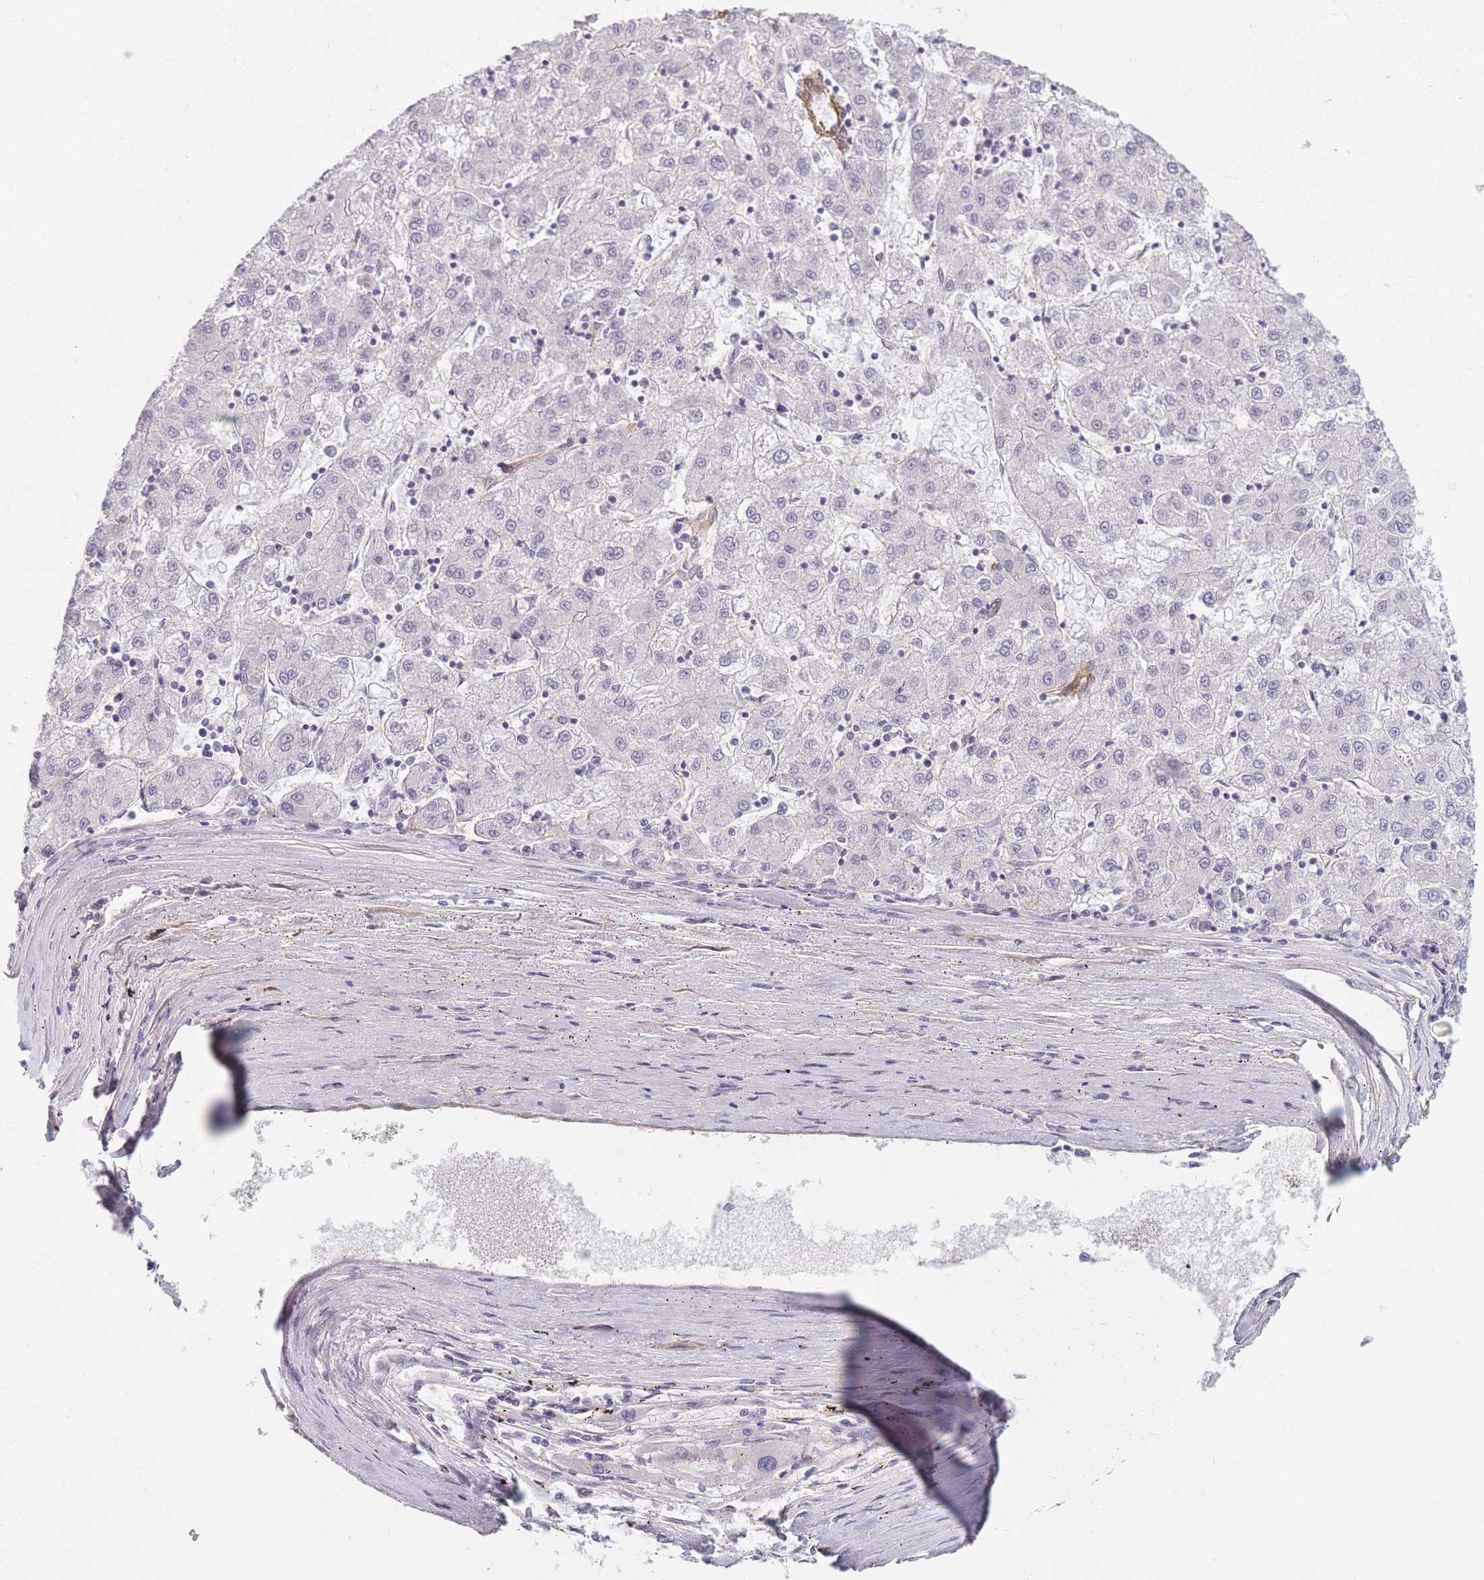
{"staining": {"intensity": "negative", "quantity": "none", "location": "none"}, "tissue": "liver cancer", "cell_type": "Tumor cells", "image_type": "cancer", "snomed": [{"axis": "morphology", "description": "Carcinoma, Hepatocellular, NOS"}, {"axis": "topography", "description": "Liver"}], "caption": "DAB (3,3'-diaminobenzidine) immunohistochemical staining of human liver cancer (hepatocellular carcinoma) displays no significant positivity in tumor cells.", "gene": "SLC7A6", "patient": {"sex": "male", "age": 72}}